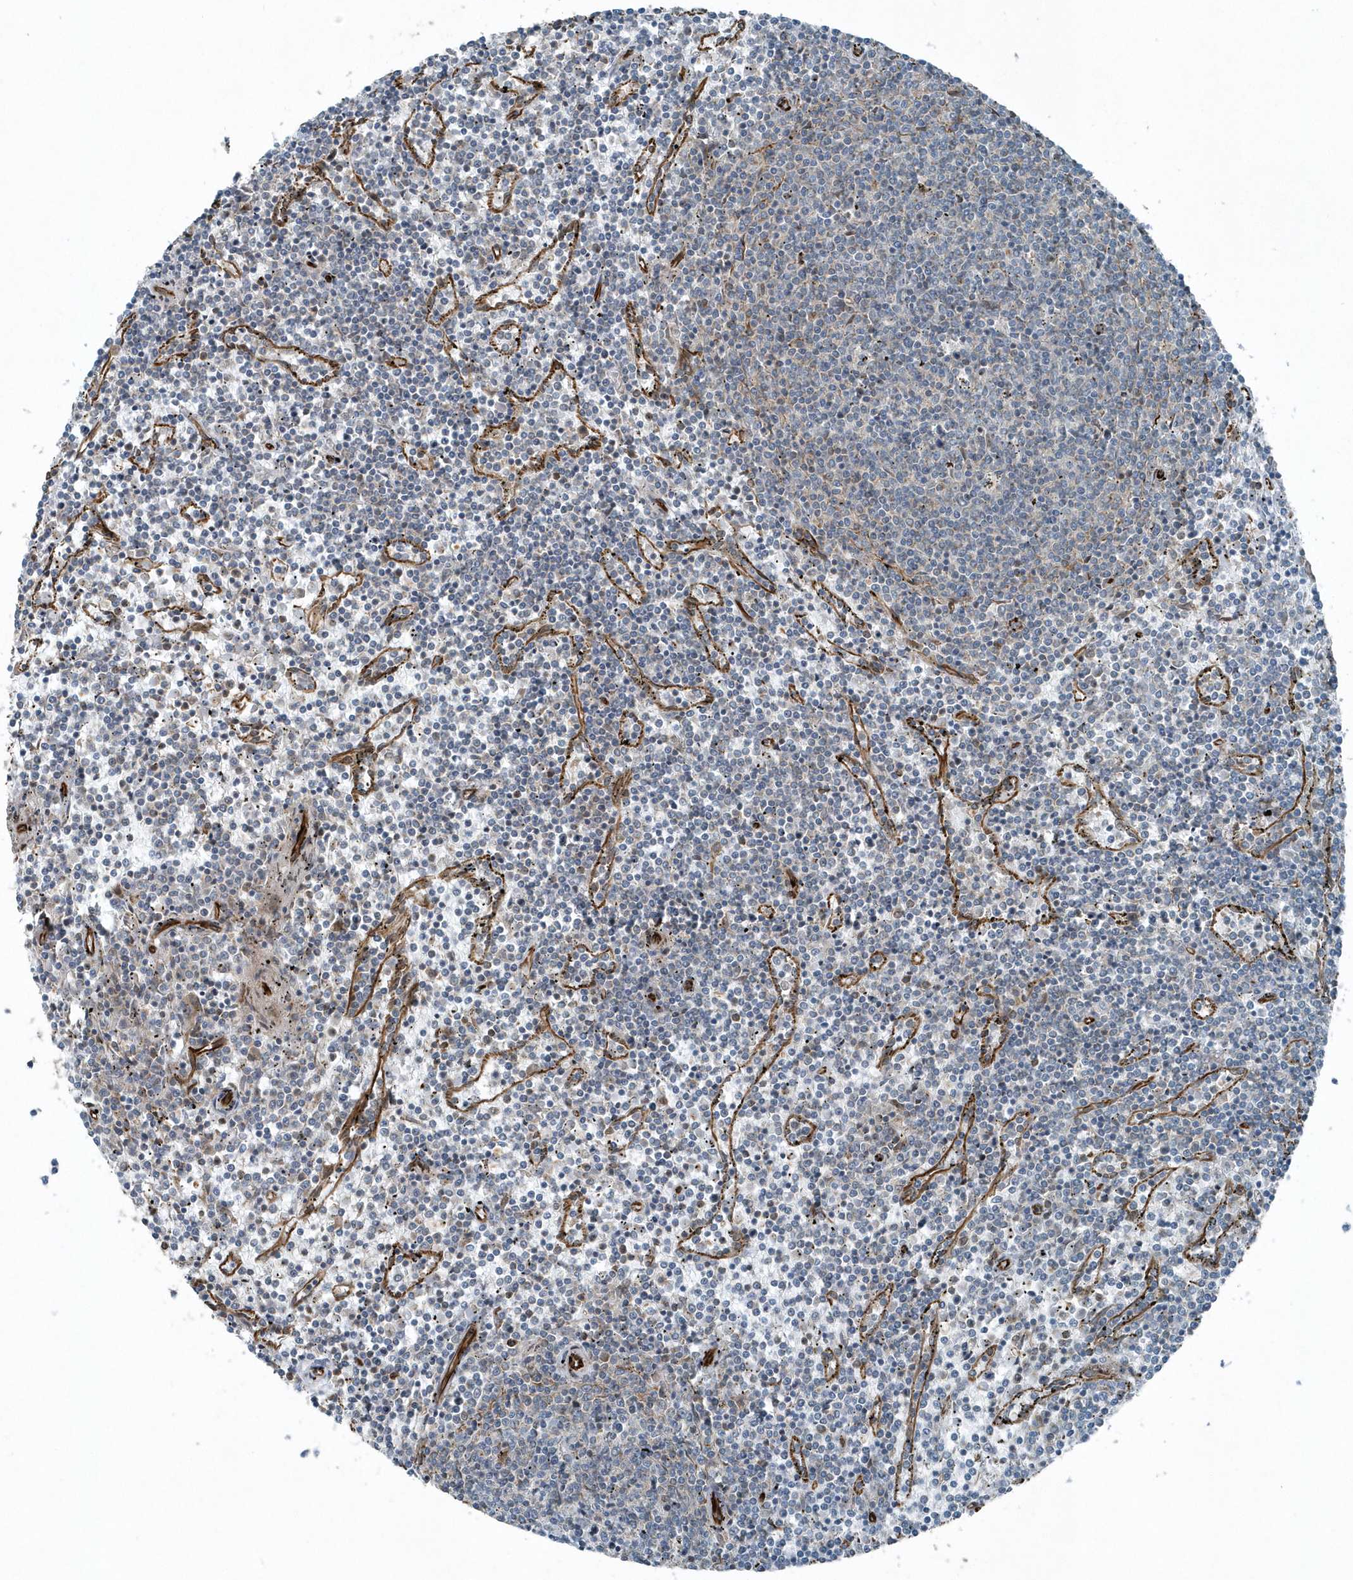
{"staining": {"intensity": "negative", "quantity": "none", "location": "none"}, "tissue": "lymphoma", "cell_type": "Tumor cells", "image_type": "cancer", "snomed": [{"axis": "morphology", "description": "Malignant lymphoma, non-Hodgkin's type, Low grade"}, {"axis": "topography", "description": "Spleen"}], "caption": "An immunohistochemistry (IHC) micrograph of low-grade malignant lymphoma, non-Hodgkin's type is shown. There is no staining in tumor cells of low-grade malignant lymphoma, non-Hodgkin's type. (DAB immunohistochemistry with hematoxylin counter stain).", "gene": "GCC2", "patient": {"sex": "female", "age": 50}}